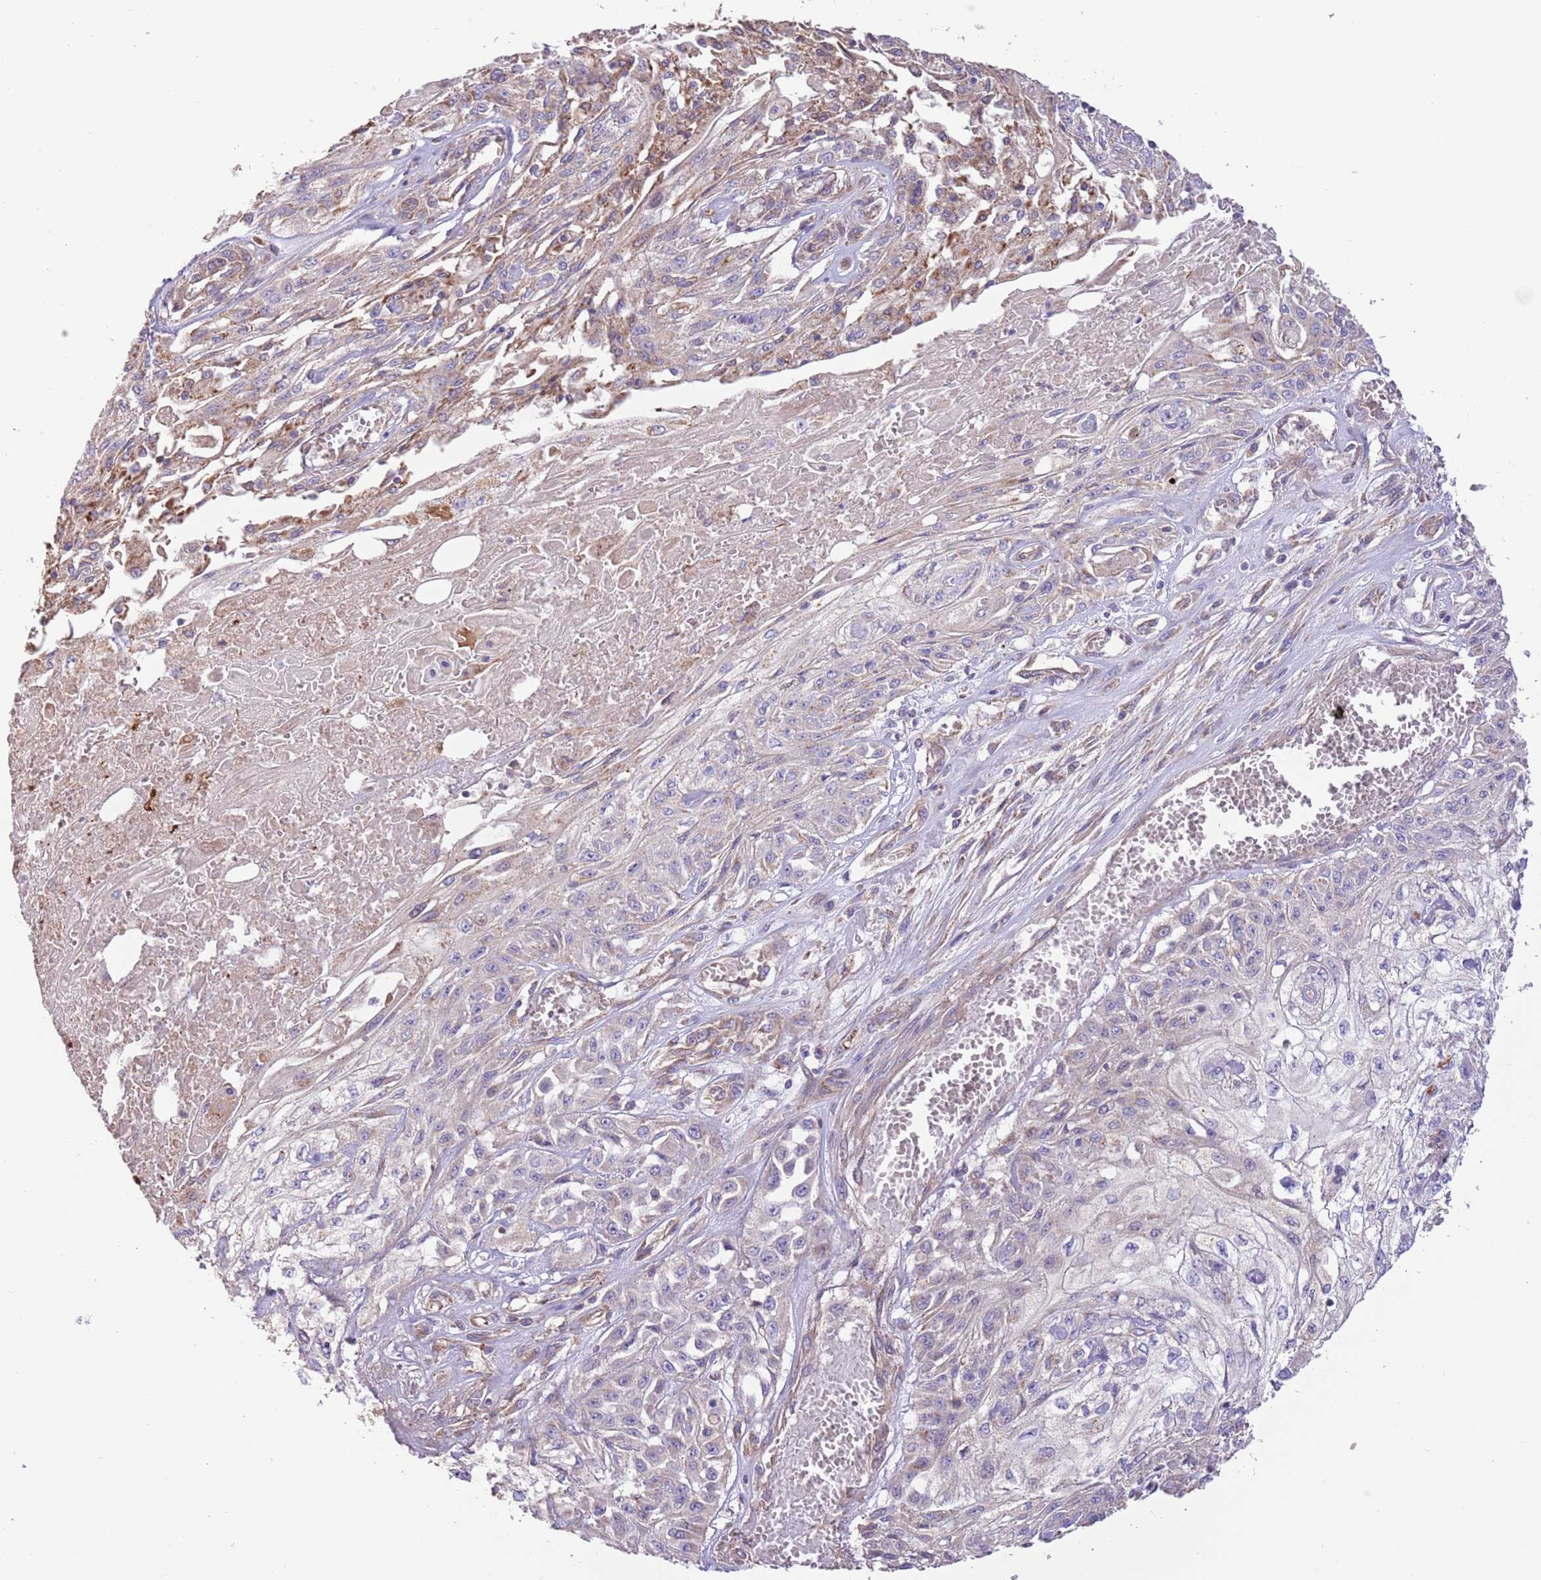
{"staining": {"intensity": "negative", "quantity": "none", "location": "none"}, "tissue": "skin cancer", "cell_type": "Tumor cells", "image_type": "cancer", "snomed": [{"axis": "morphology", "description": "Squamous cell carcinoma, NOS"}, {"axis": "morphology", "description": "Squamous cell carcinoma, metastatic, NOS"}, {"axis": "topography", "description": "Skin"}, {"axis": "topography", "description": "Lymph node"}], "caption": "This image is of skin cancer stained with IHC to label a protein in brown with the nuclei are counter-stained blue. There is no staining in tumor cells.", "gene": "DOCK6", "patient": {"sex": "male", "age": 75}}